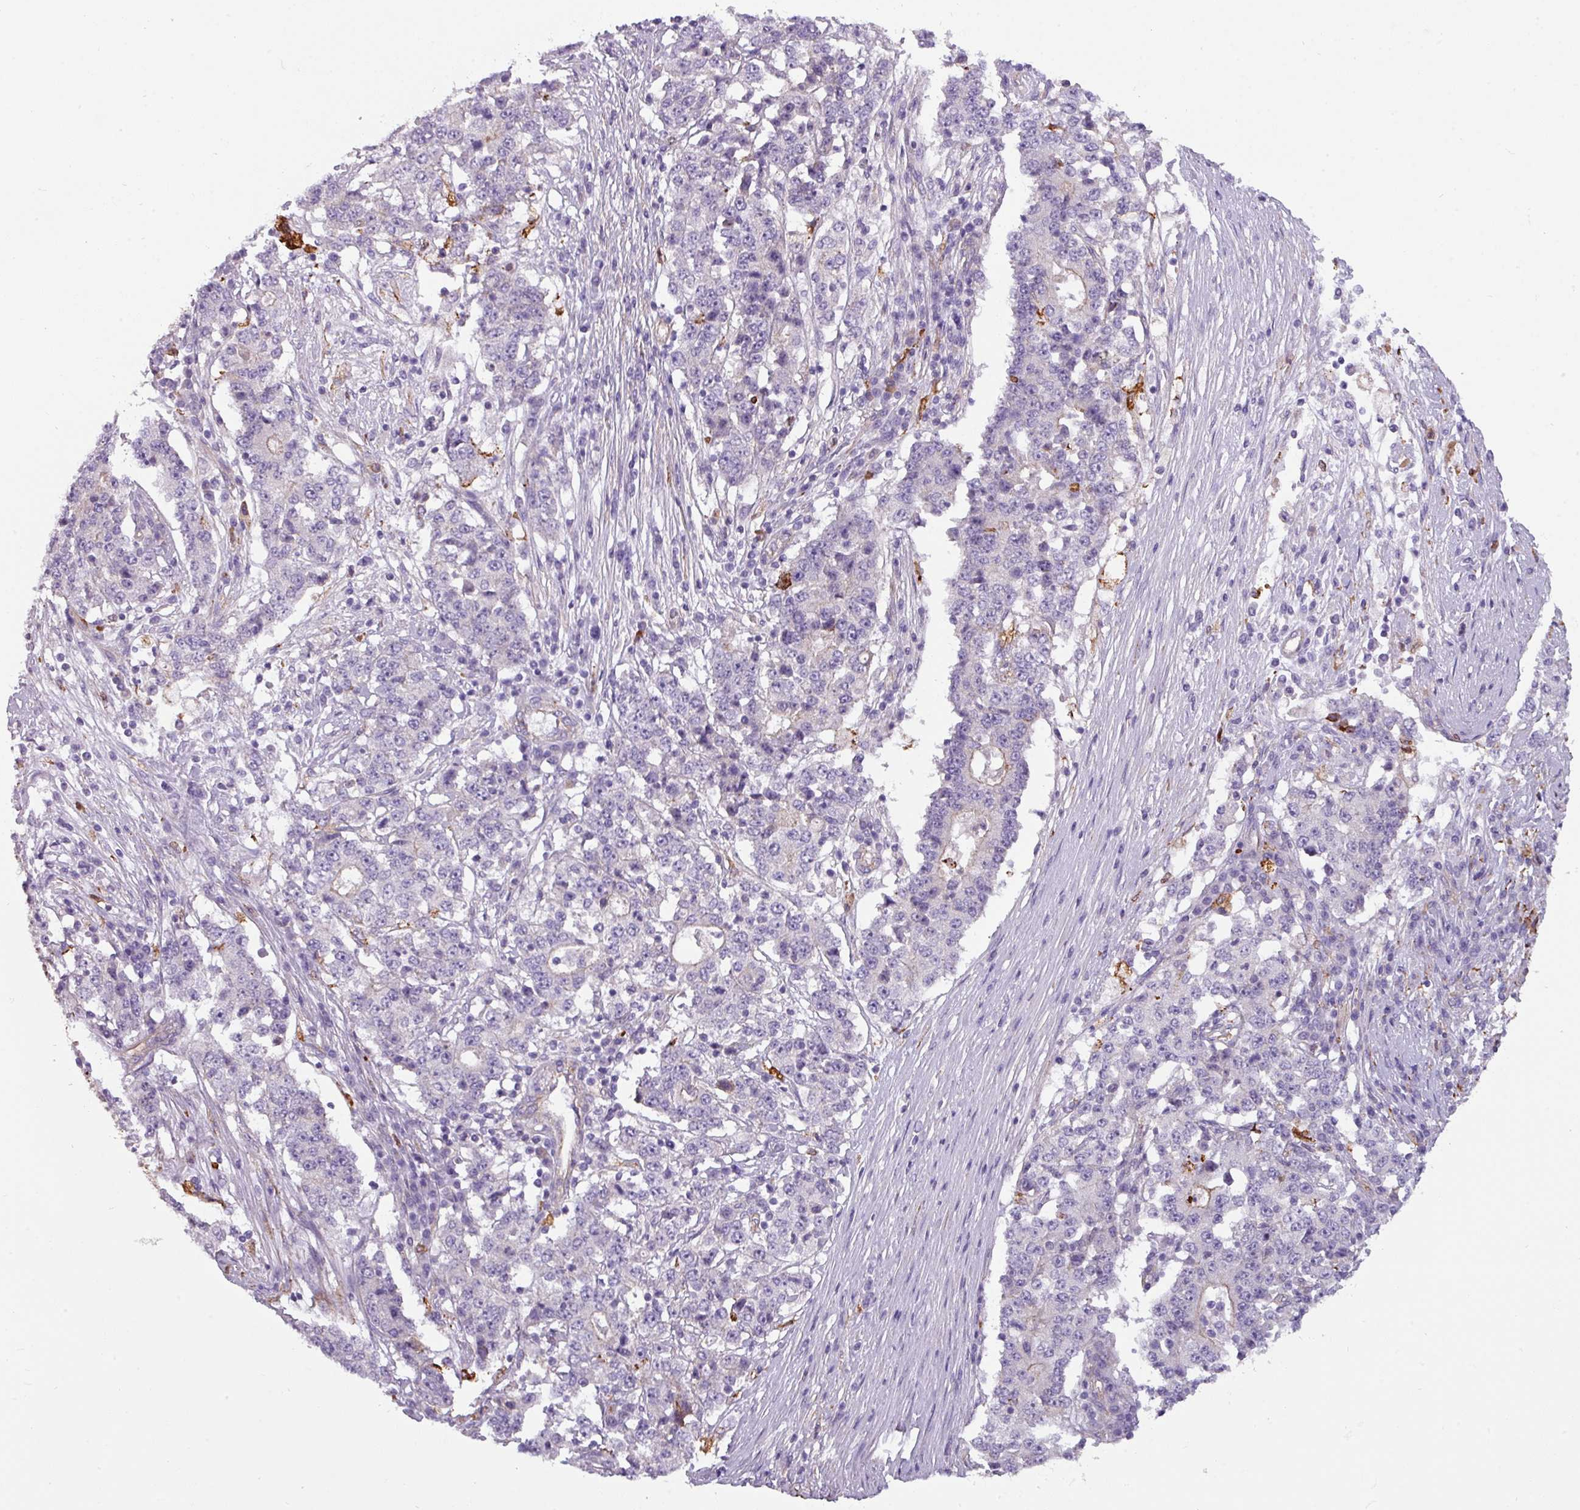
{"staining": {"intensity": "negative", "quantity": "none", "location": "none"}, "tissue": "stomach cancer", "cell_type": "Tumor cells", "image_type": "cancer", "snomed": [{"axis": "morphology", "description": "Adenocarcinoma, NOS"}, {"axis": "topography", "description": "Stomach"}], "caption": "High magnification brightfield microscopy of adenocarcinoma (stomach) stained with DAB (3,3'-diaminobenzidine) (brown) and counterstained with hematoxylin (blue): tumor cells show no significant expression. (DAB (3,3'-diaminobenzidine) immunohistochemistry visualized using brightfield microscopy, high magnification).", "gene": "BUD23", "patient": {"sex": "male", "age": 59}}